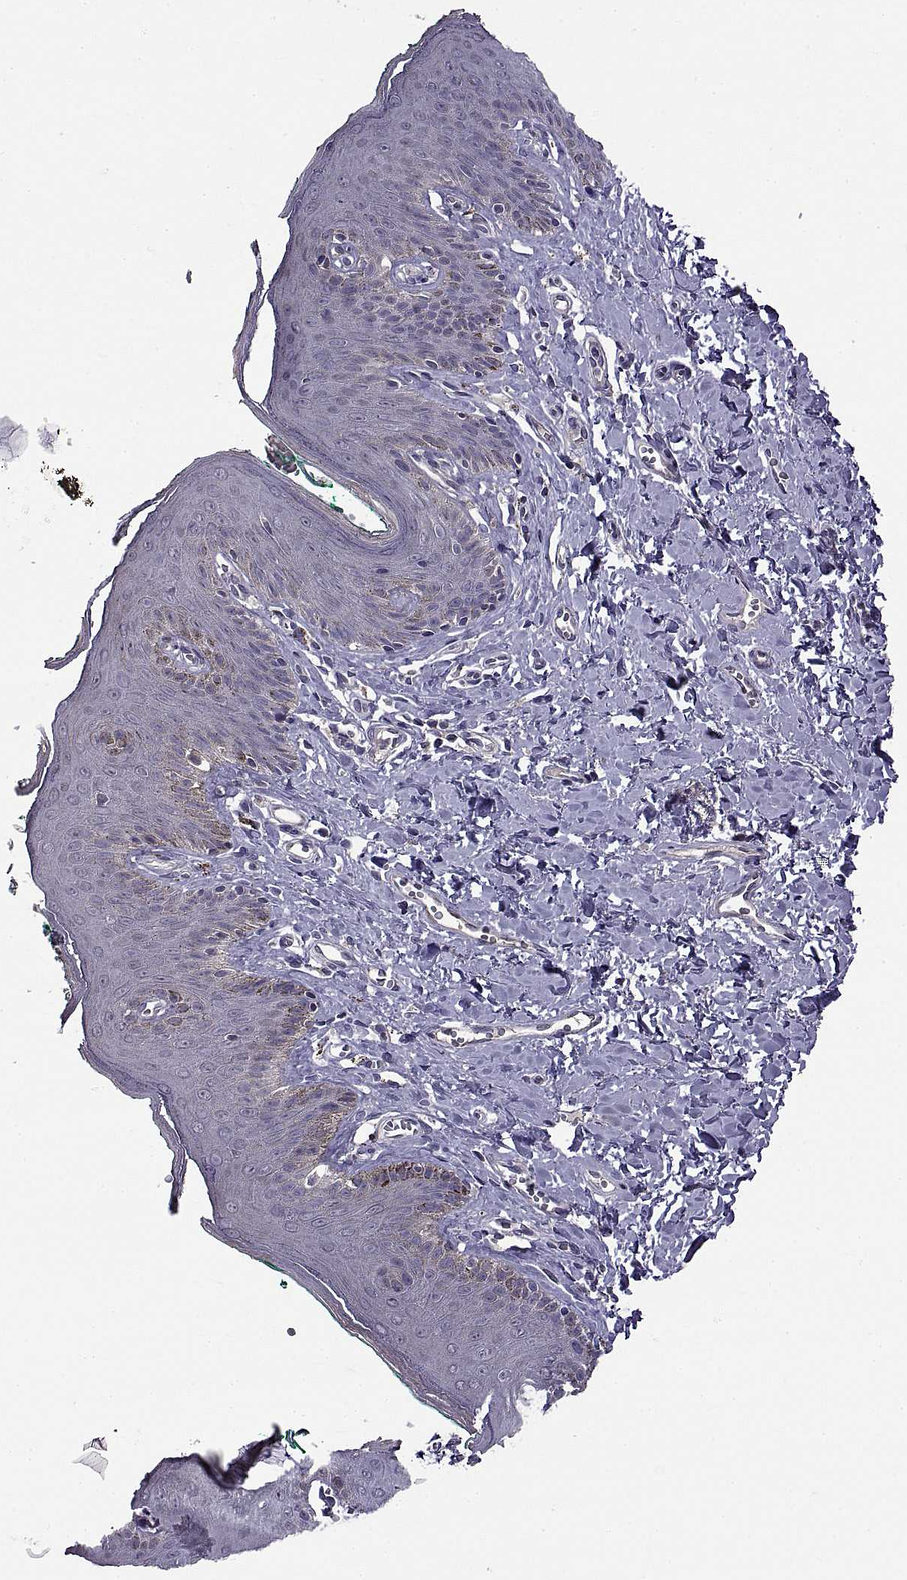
{"staining": {"intensity": "negative", "quantity": "none", "location": "none"}, "tissue": "skin", "cell_type": "Epidermal cells", "image_type": "normal", "snomed": [{"axis": "morphology", "description": "Normal tissue, NOS"}, {"axis": "topography", "description": "Vulva"}], "caption": "Immunohistochemistry (IHC) image of benign skin stained for a protein (brown), which displays no expression in epidermal cells. Nuclei are stained in blue.", "gene": "NPTX2", "patient": {"sex": "female", "age": 66}}